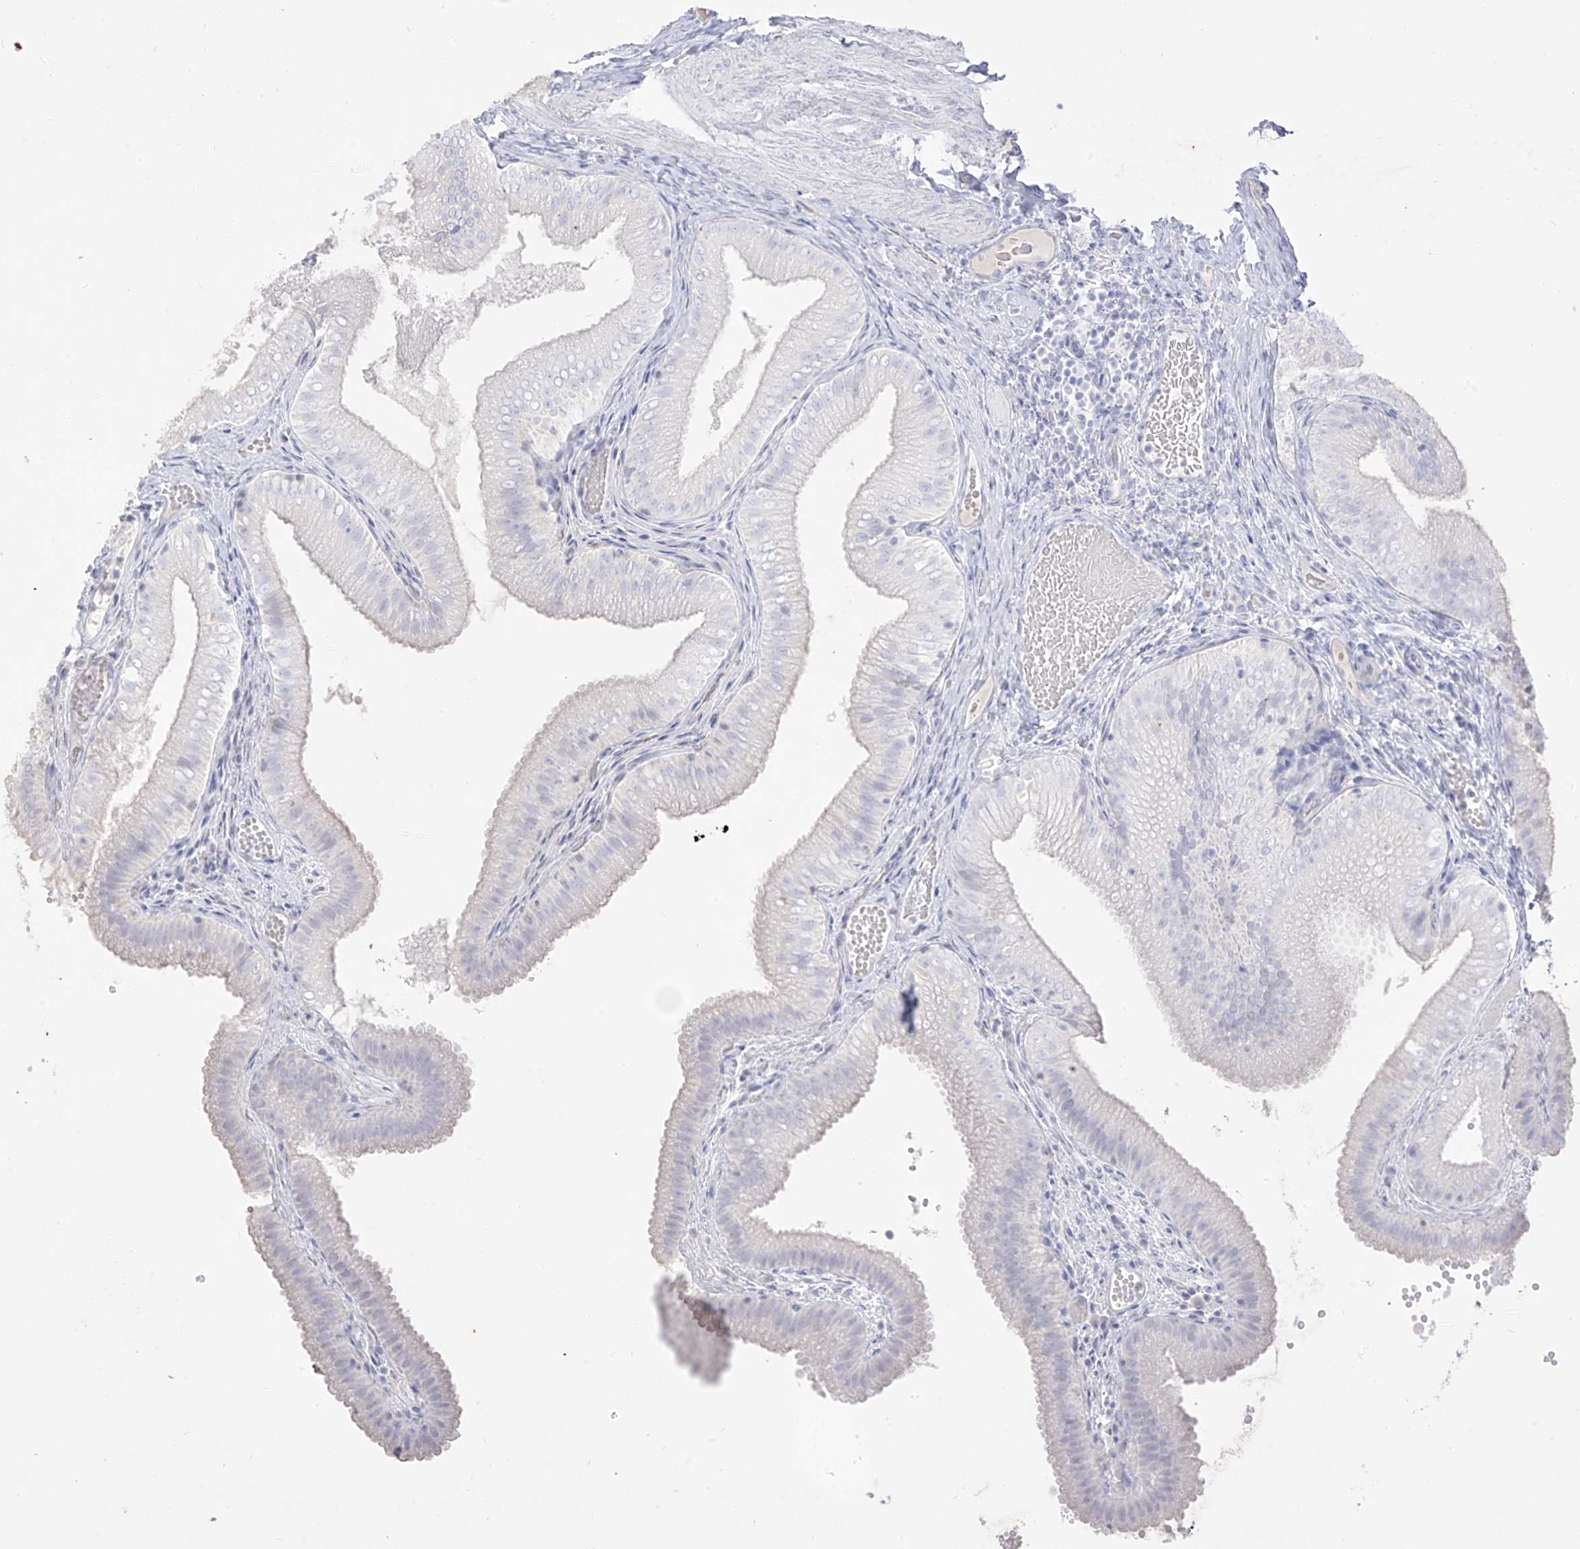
{"staining": {"intensity": "negative", "quantity": "none", "location": "none"}, "tissue": "gallbladder", "cell_type": "Glandular cells", "image_type": "normal", "snomed": [{"axis": "morphology", "description": "Normal tissue, NOS"}, {"axis": "topography", "description": "Gallbladder"}], "caption": "Immunohistochemistry micrograph of benign gallbladder stained for a protein (brown), which displays no staining in glandular cells.", "gene": "TGM4", "patient": {"sex": "female", "age": 30}}